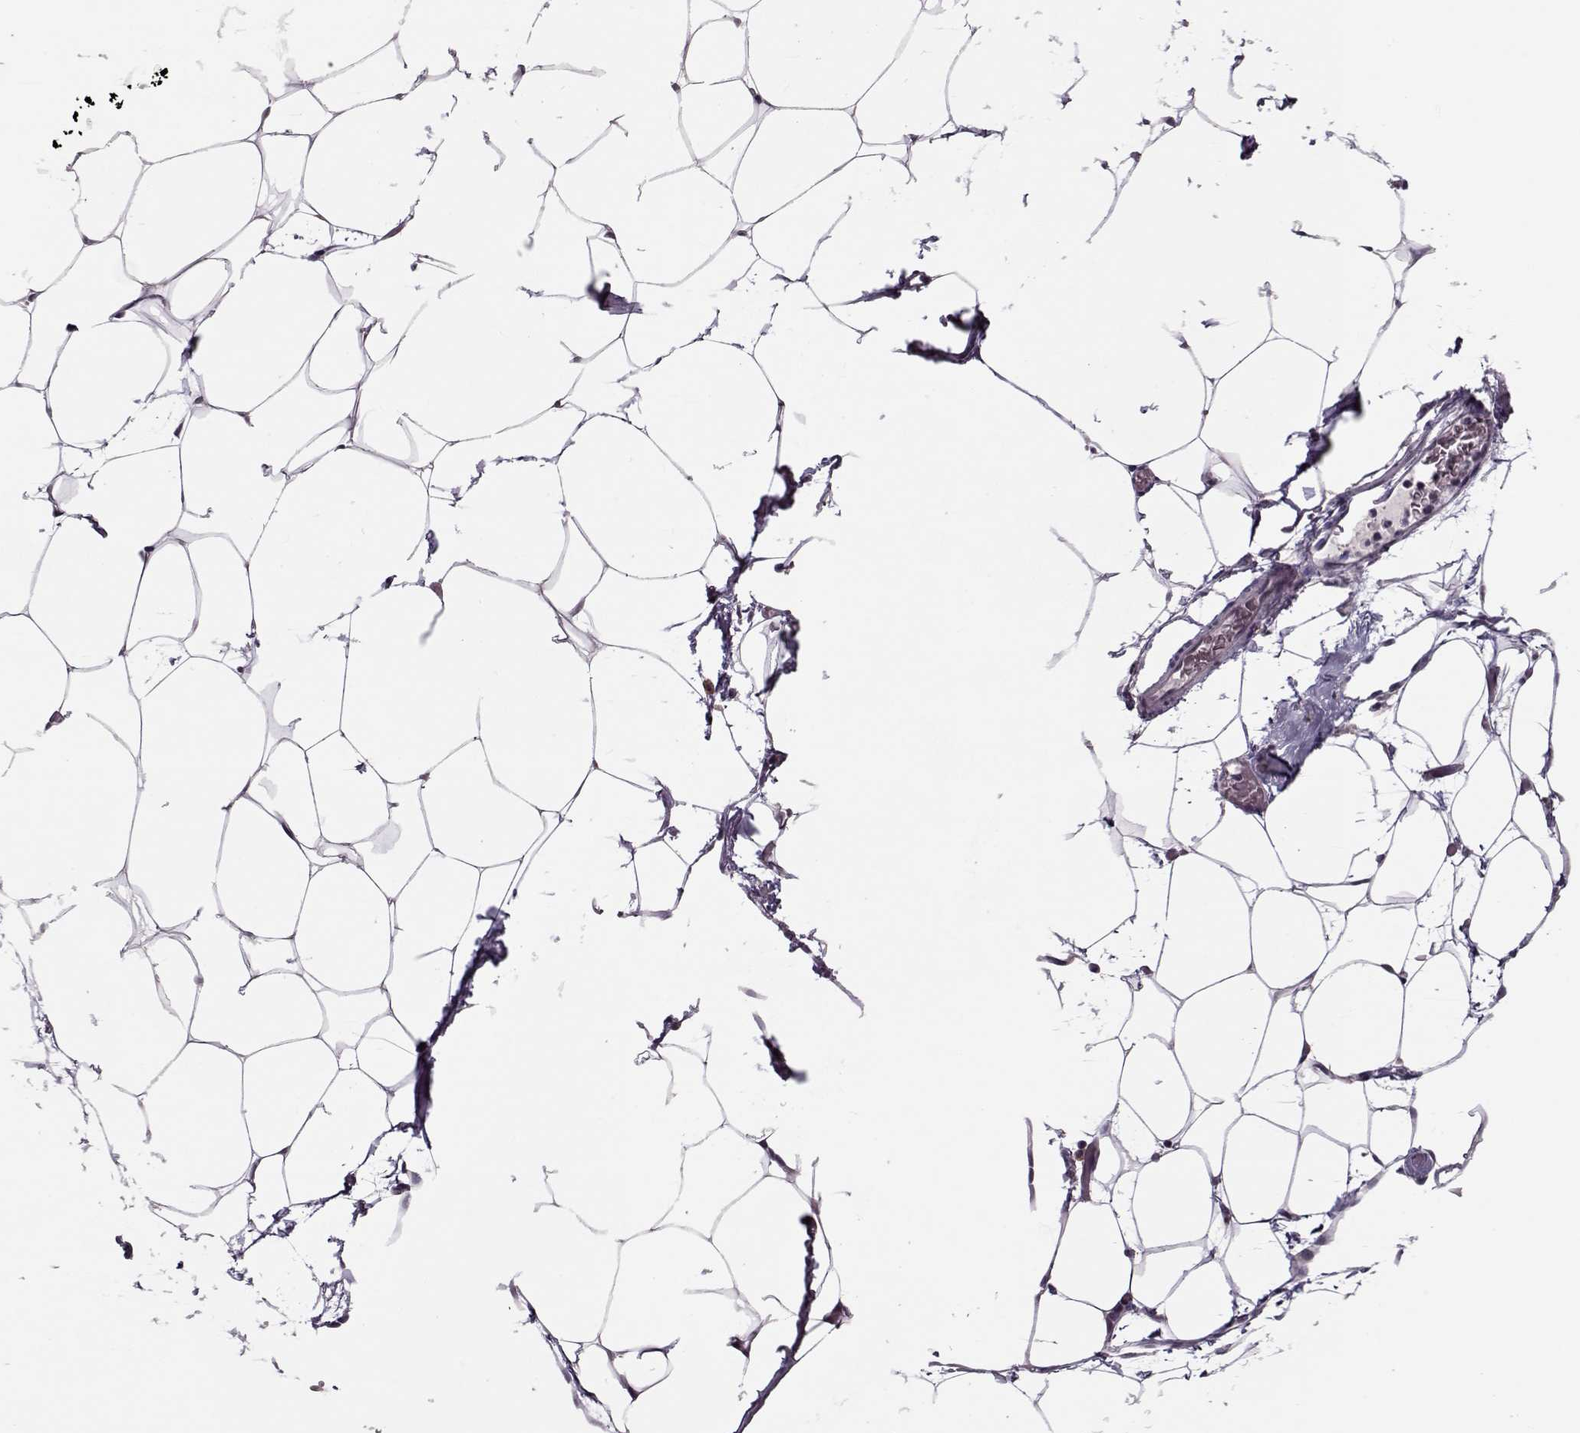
{"staining": {"intensity": "negative", "quantity": "none", "location": "none"}, "tissue": "adipose tissue", "cell_type": "Adipocytes", "image_type": "normal", "snomed": [{"axis": "morphology", "description": "Normal tissue, NOS"}, {"axis": "topography", "description": "Adipose tissue"}], "caption": "The photomicrograph displays no significant positivity in adipocytes of adipose tissue.", "gene": "CDK4", "patient": {"sex": "male", "age": 57}}